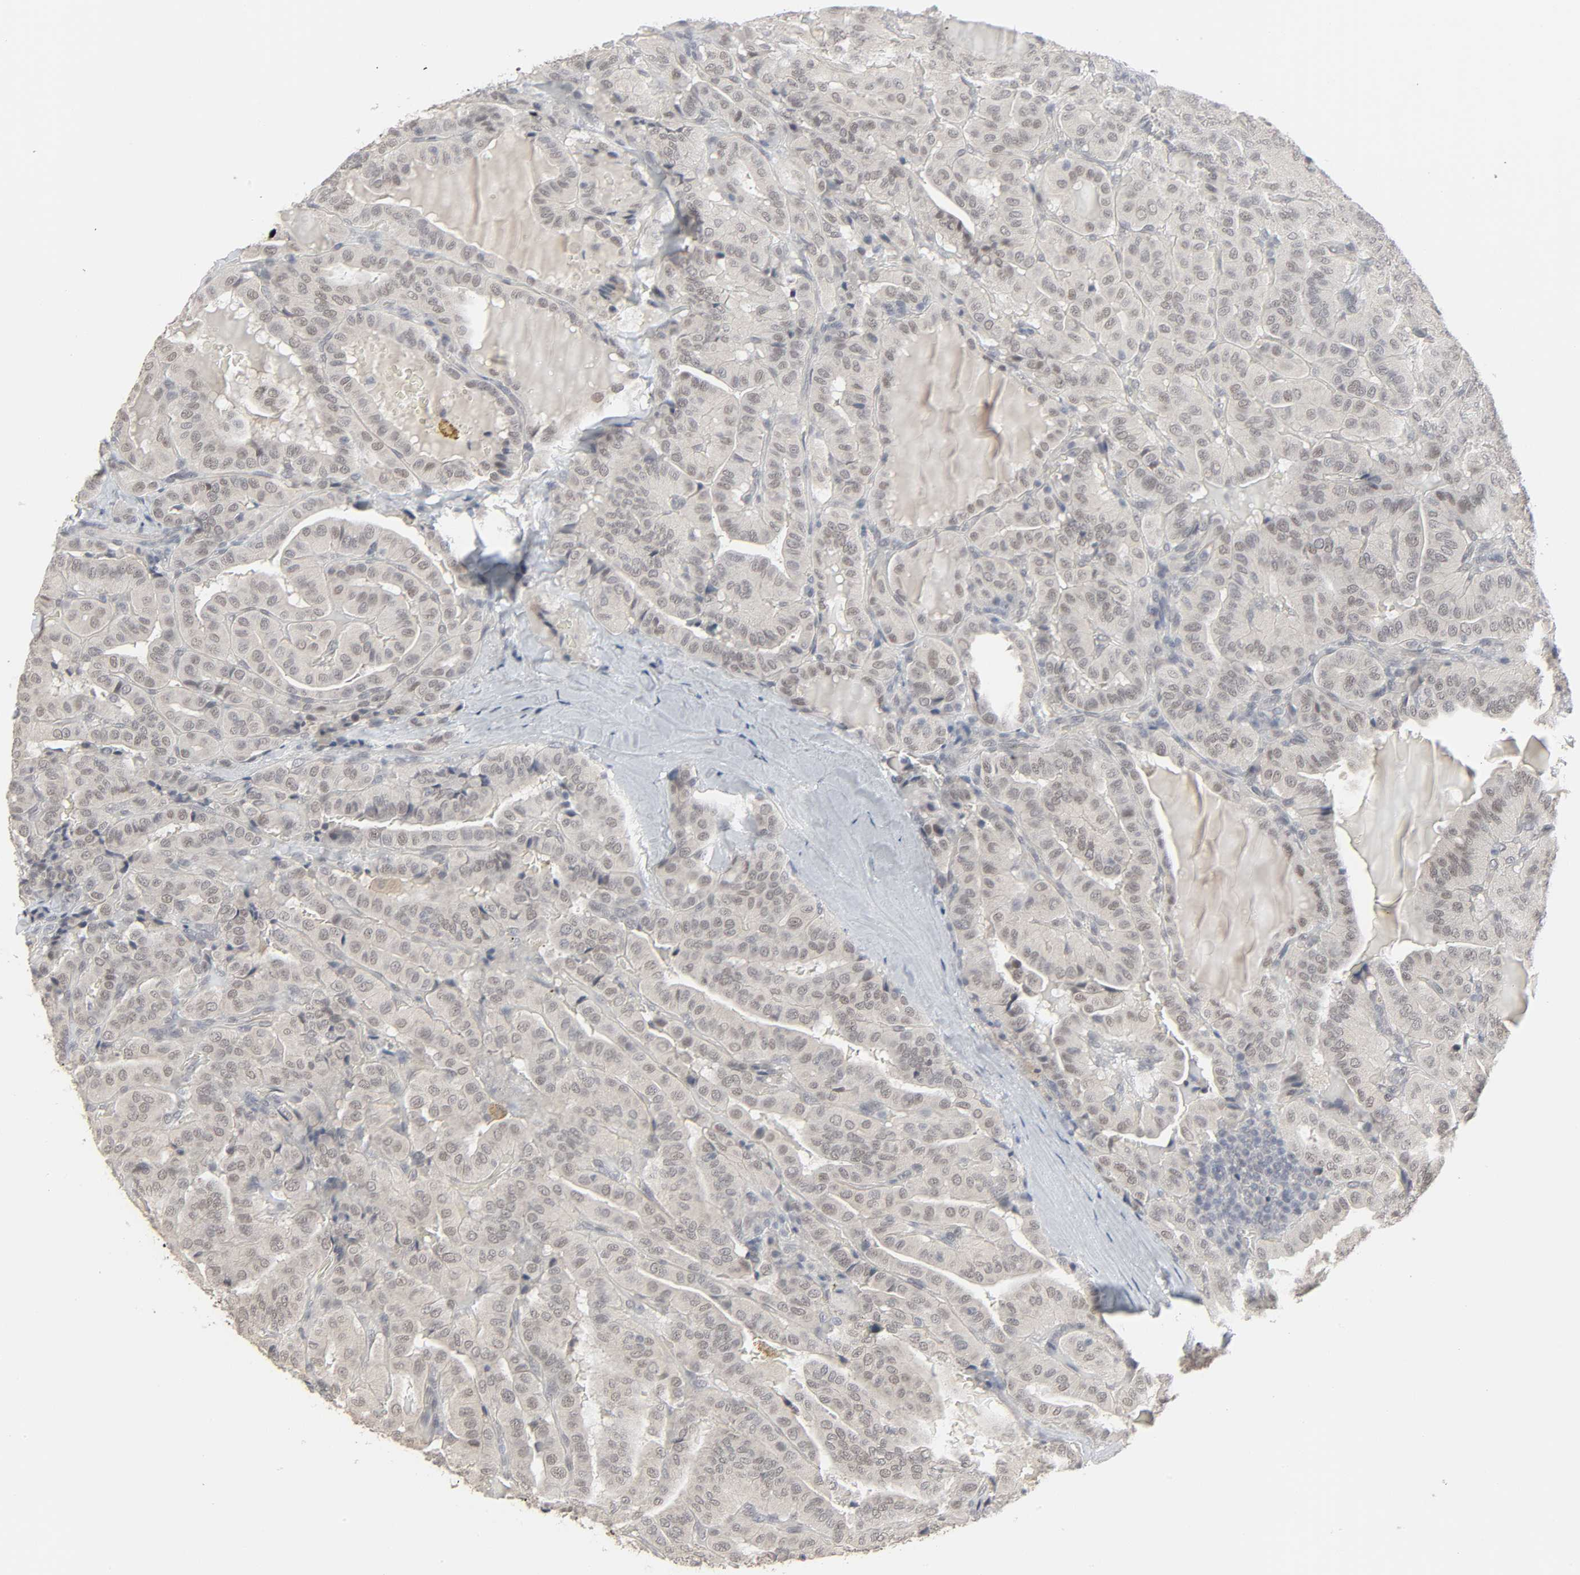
{"staining": {"intensity": "negative", "quantity": "none", "location": "none"}, "tissue": "thyroid cancer", "cell_type": "Tumor cells", "image_type": "cancer", "snomed": [{"axis": "morphology", "description": "Papillary adenocarcinoma, NOS"}, {"axis": "topography", "description": "Thyroid gland"}], "caption": "The histopathology image exhibits no significant positivity in tumor cells of thyroid cancer. (IHC, brightfield microscopy, high magnification).", "gene": "ZNF222", "patient": {"sex": "male", "age": 77}}